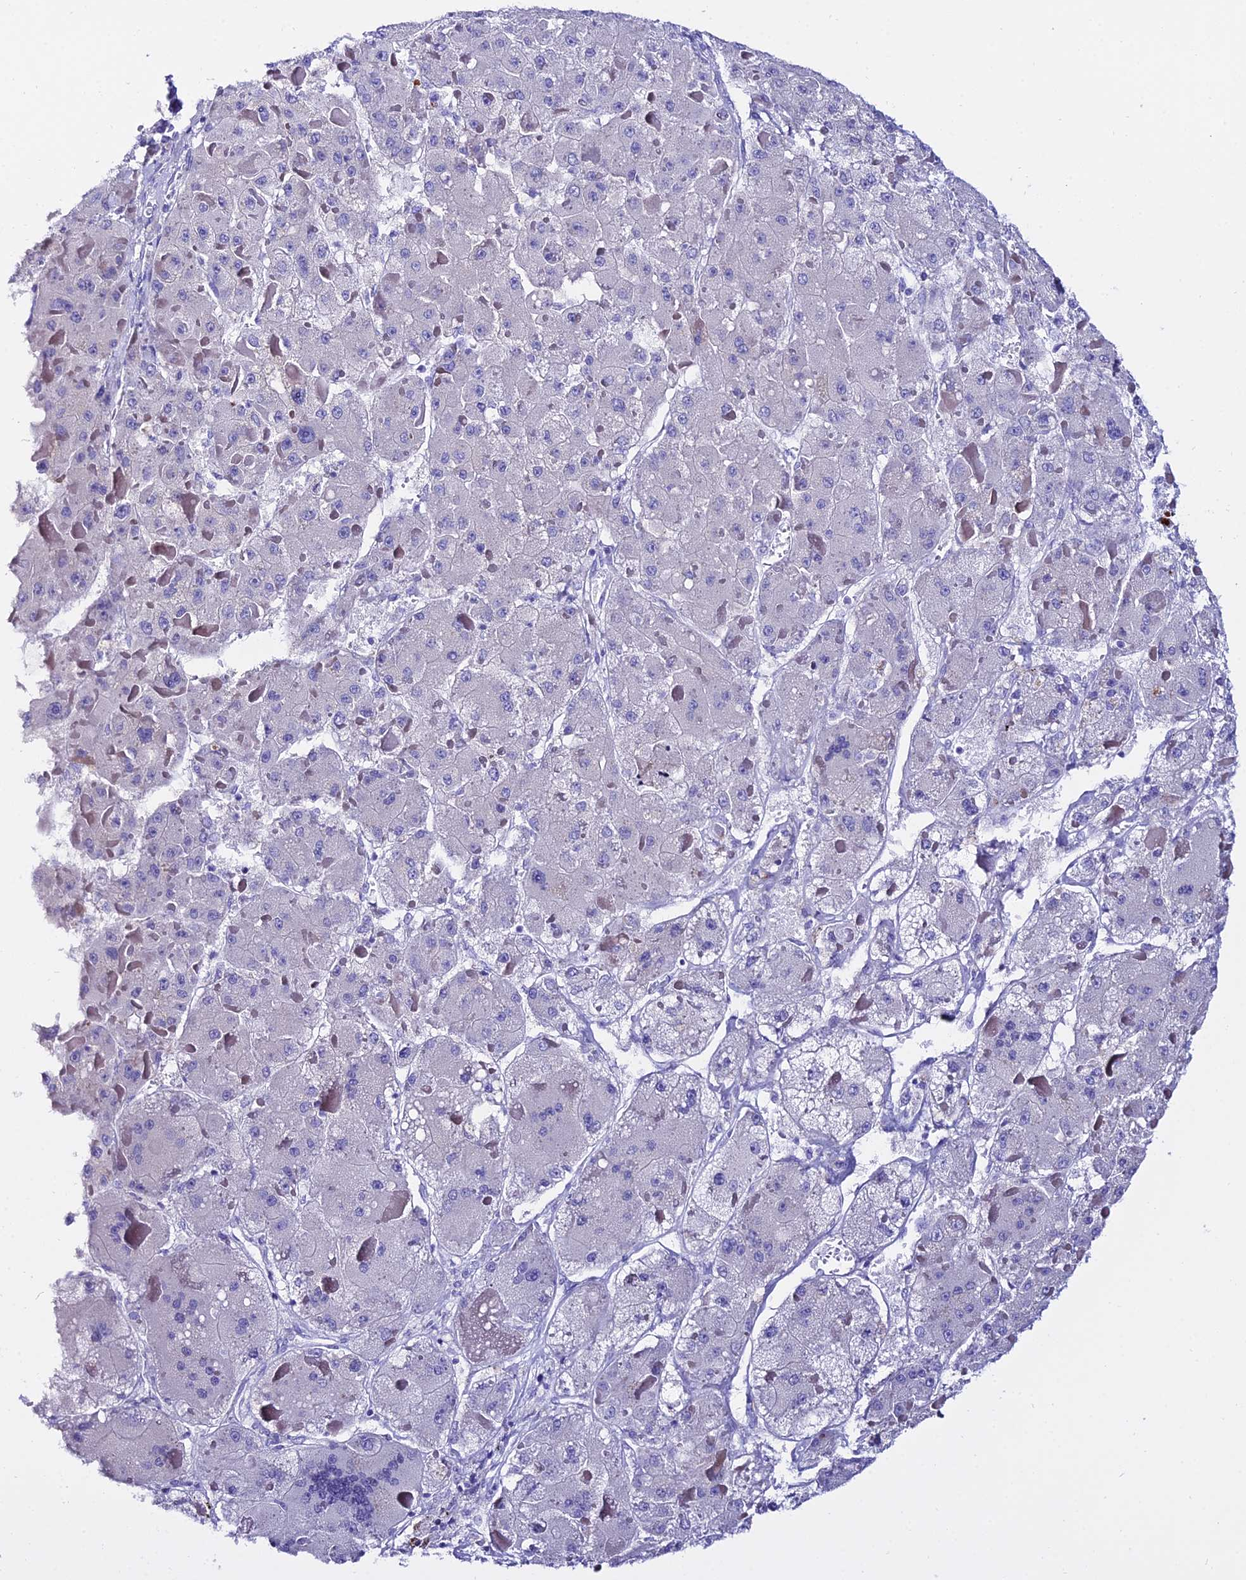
{"staining": {"intensity": "negative", "quantity": "none", "location": "none"}, "tissue": "liver cancer", "cell_type": "Tumor cells", "image_type": "cancer", "snomed": [{"axis": "morphology", "description": "Carcinoma, Hepatocellular, NOS"}, {"axis": "topography", "description": "Liver"}], "caption": "Human hepatocellular carcinoma (liver) stained for a protein using IHC shows no expression in tumor cells.", "gene": "OR4D5", "patient": {"sex": "female", "age": 73}}